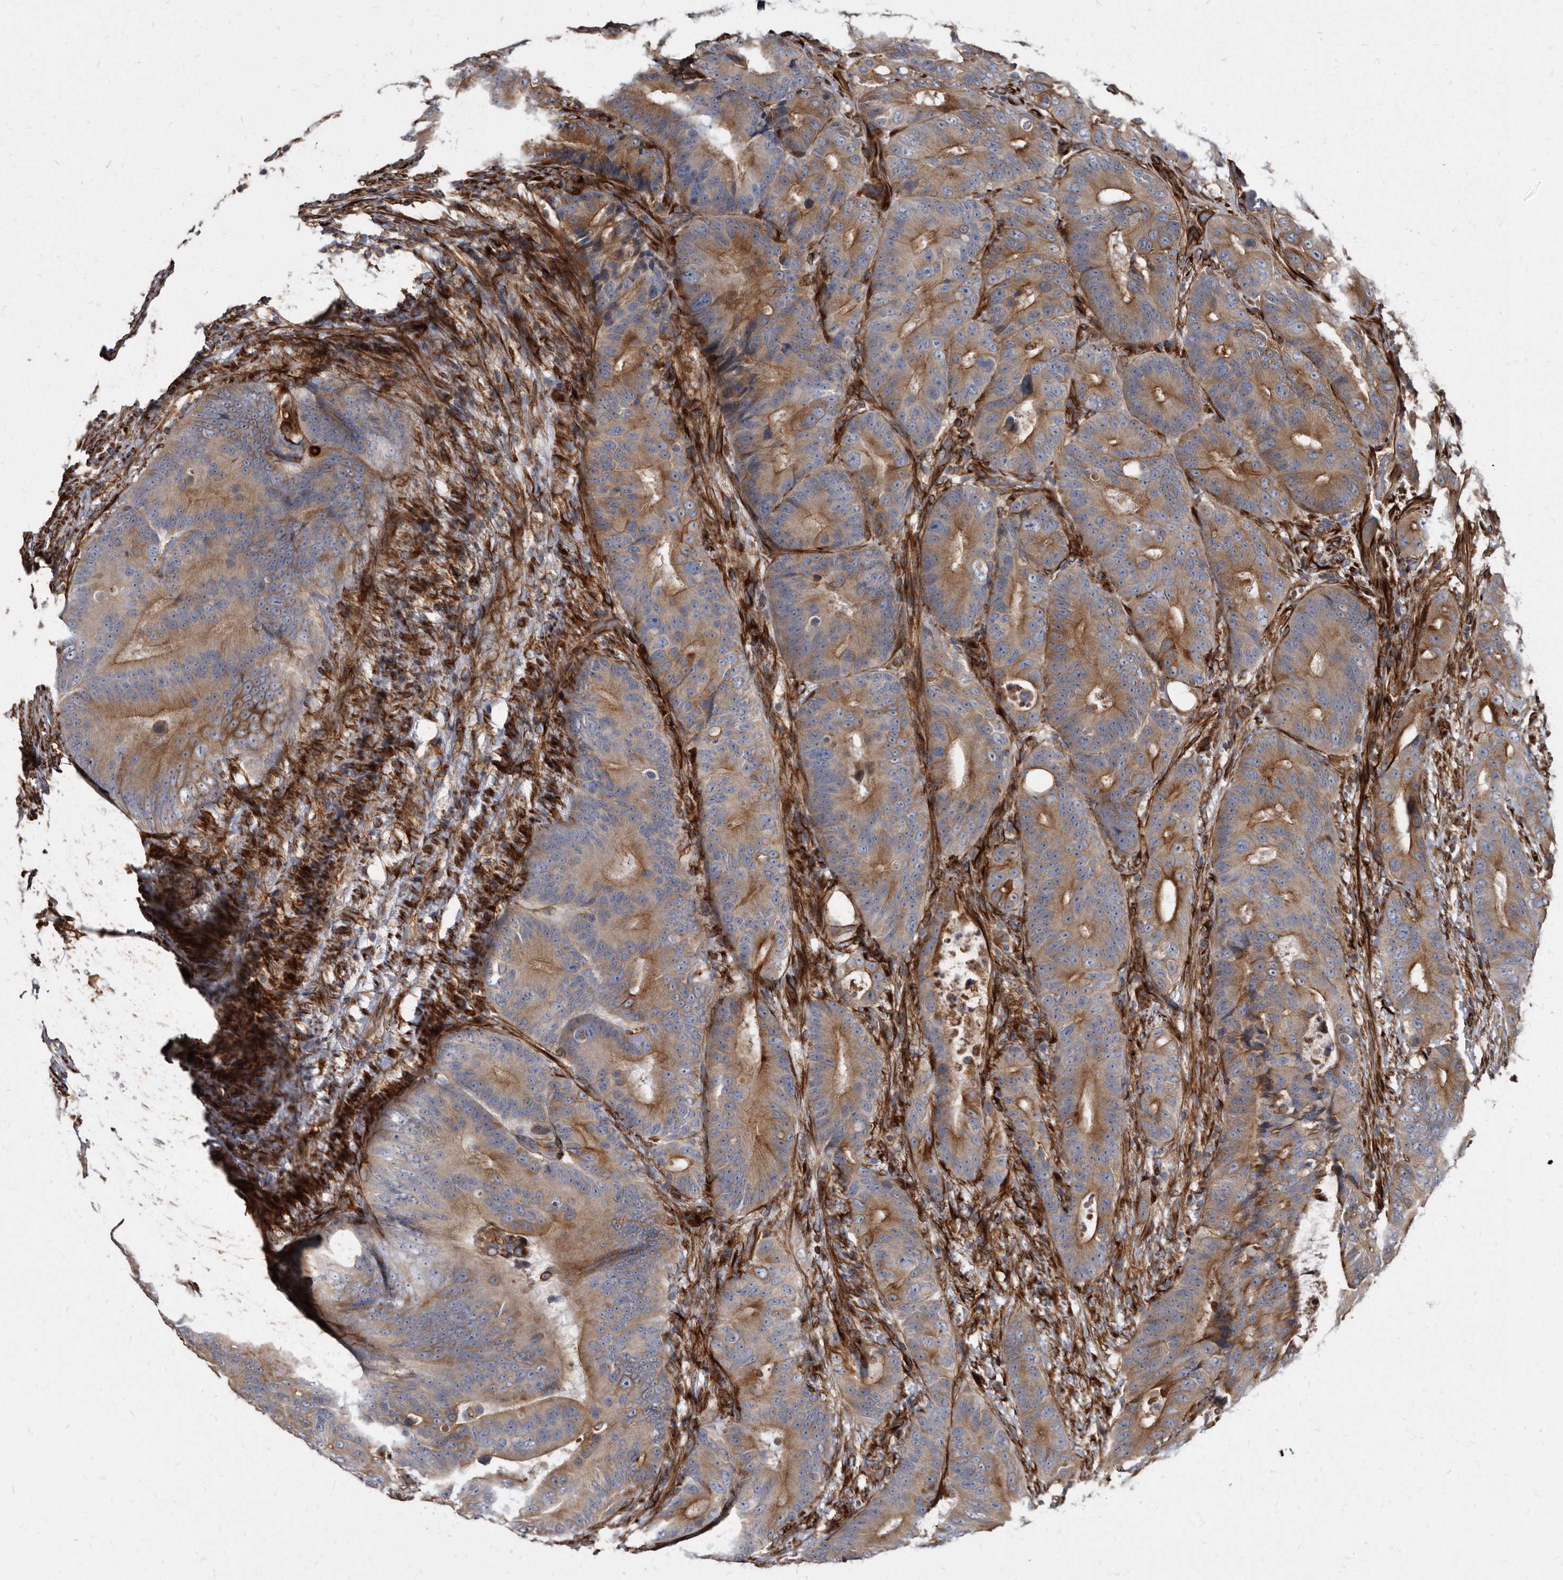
{"staining": {"intensity": "moderate", "quantity": ">75%", "location": "cytoplasmic/membranous"}, "tissue": "colorectal cancer", "cell_type": "Tumor cells", "image_type": "cancer", "snomed": [{"axis": "morphology", "description": "Adenocarcinoma, NOS"}, {"axis": "topography", "description": "Colon"}], "caption": "High-magnification brightfield microscopy of colorectal cancer stained with DAB (3,3'-diaminobenzidine) (brown) and counterstained with hematoxylin (blue). tumor cells exhibit moderate cytoplasmic/membranous staining is appreciated in approximately>75% of cells. The protein is shown in brown color, while the nuclei are stained blue.", "gene": "KCTD20", "patient": {"sex": "male", "age": 83}}